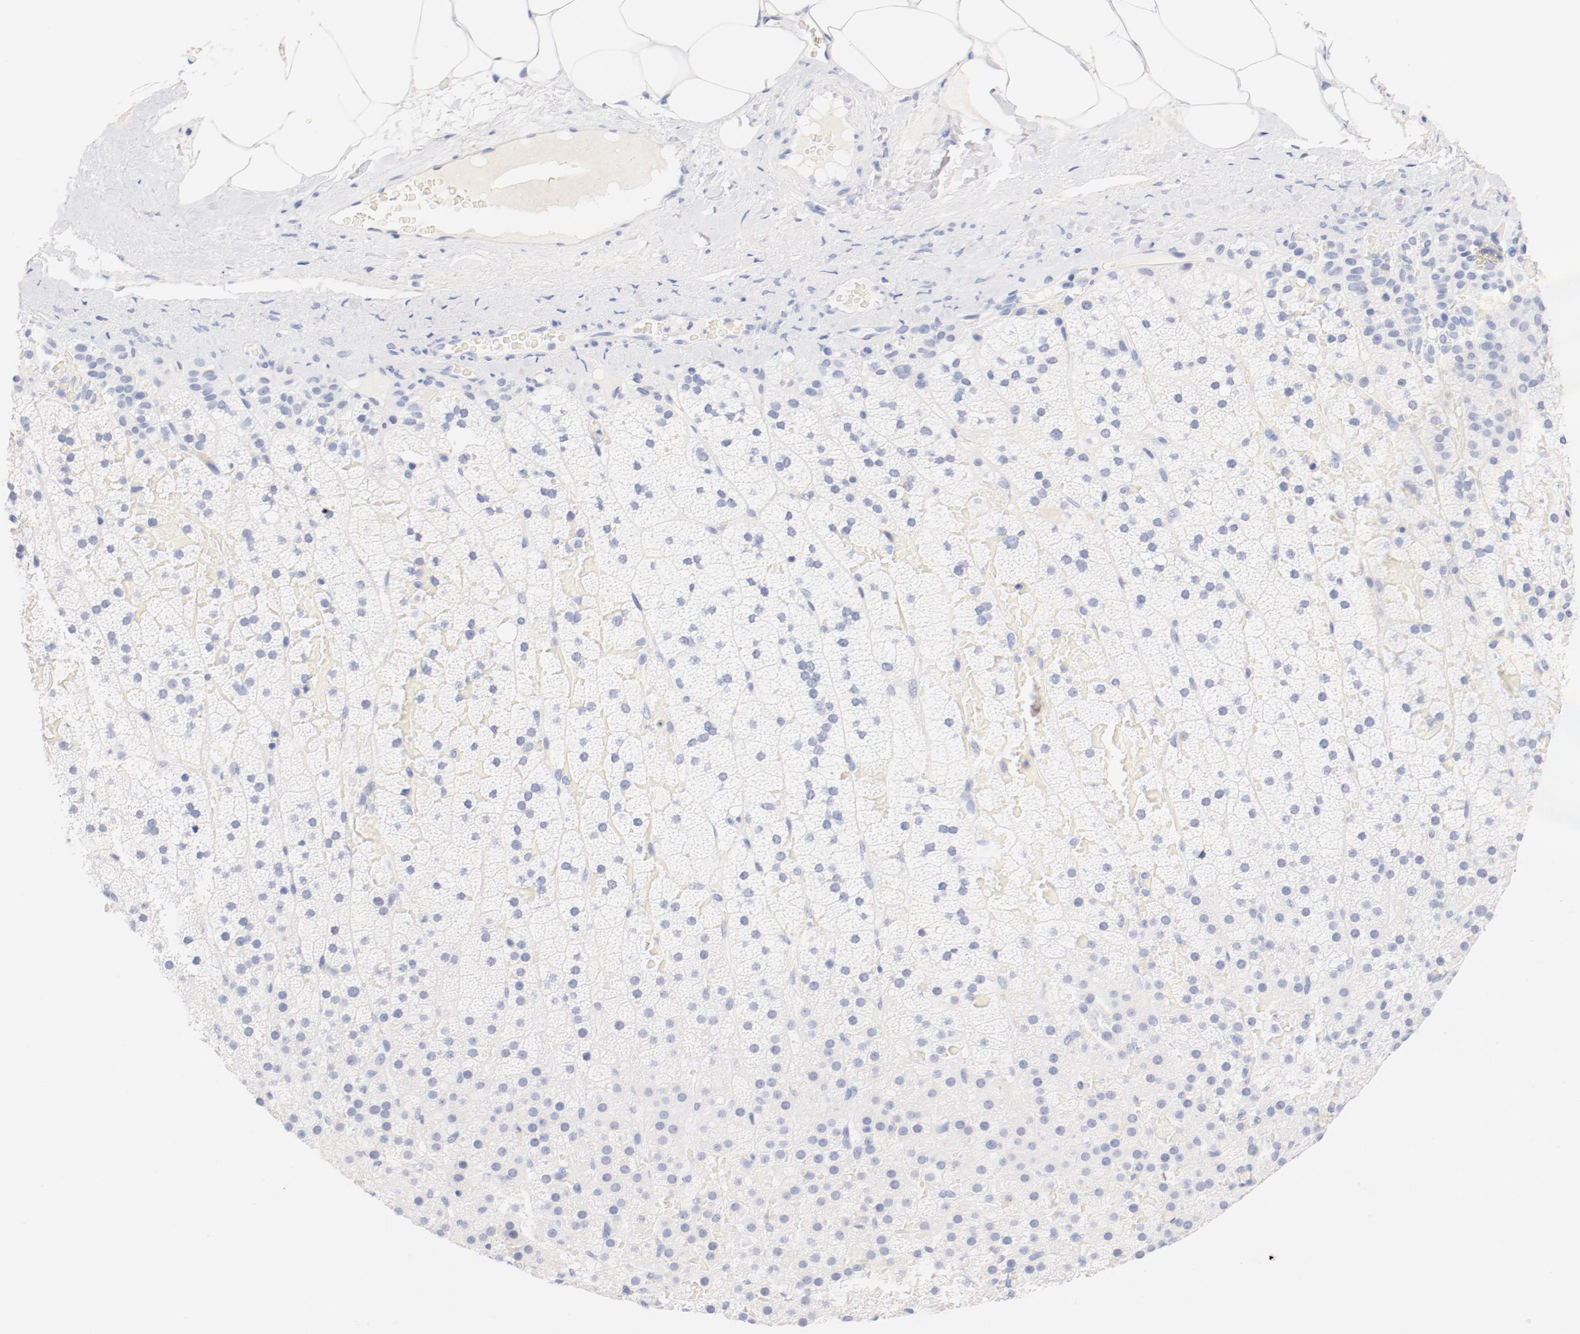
{"staining": {"intensity": "negative", "quantity": "none", "location": "none"}, "tissue": "adrenal gland", "cell_type": "Glandular cells", "image_type": "normal", "snomed": [{"axis": "morphology", "description": "Normal tissue, NOS"}, {"axis": "topography", "description": "Adrenal gland"}], "caption": "Adrenal gland was stained to show a protein in brown. There is no significant staining in glandular cells. (DAB immunohistochemistry with hematoxylin counter stain).", "gene": "HOMER1", "patient": {"sex": "male", "age": 35}}